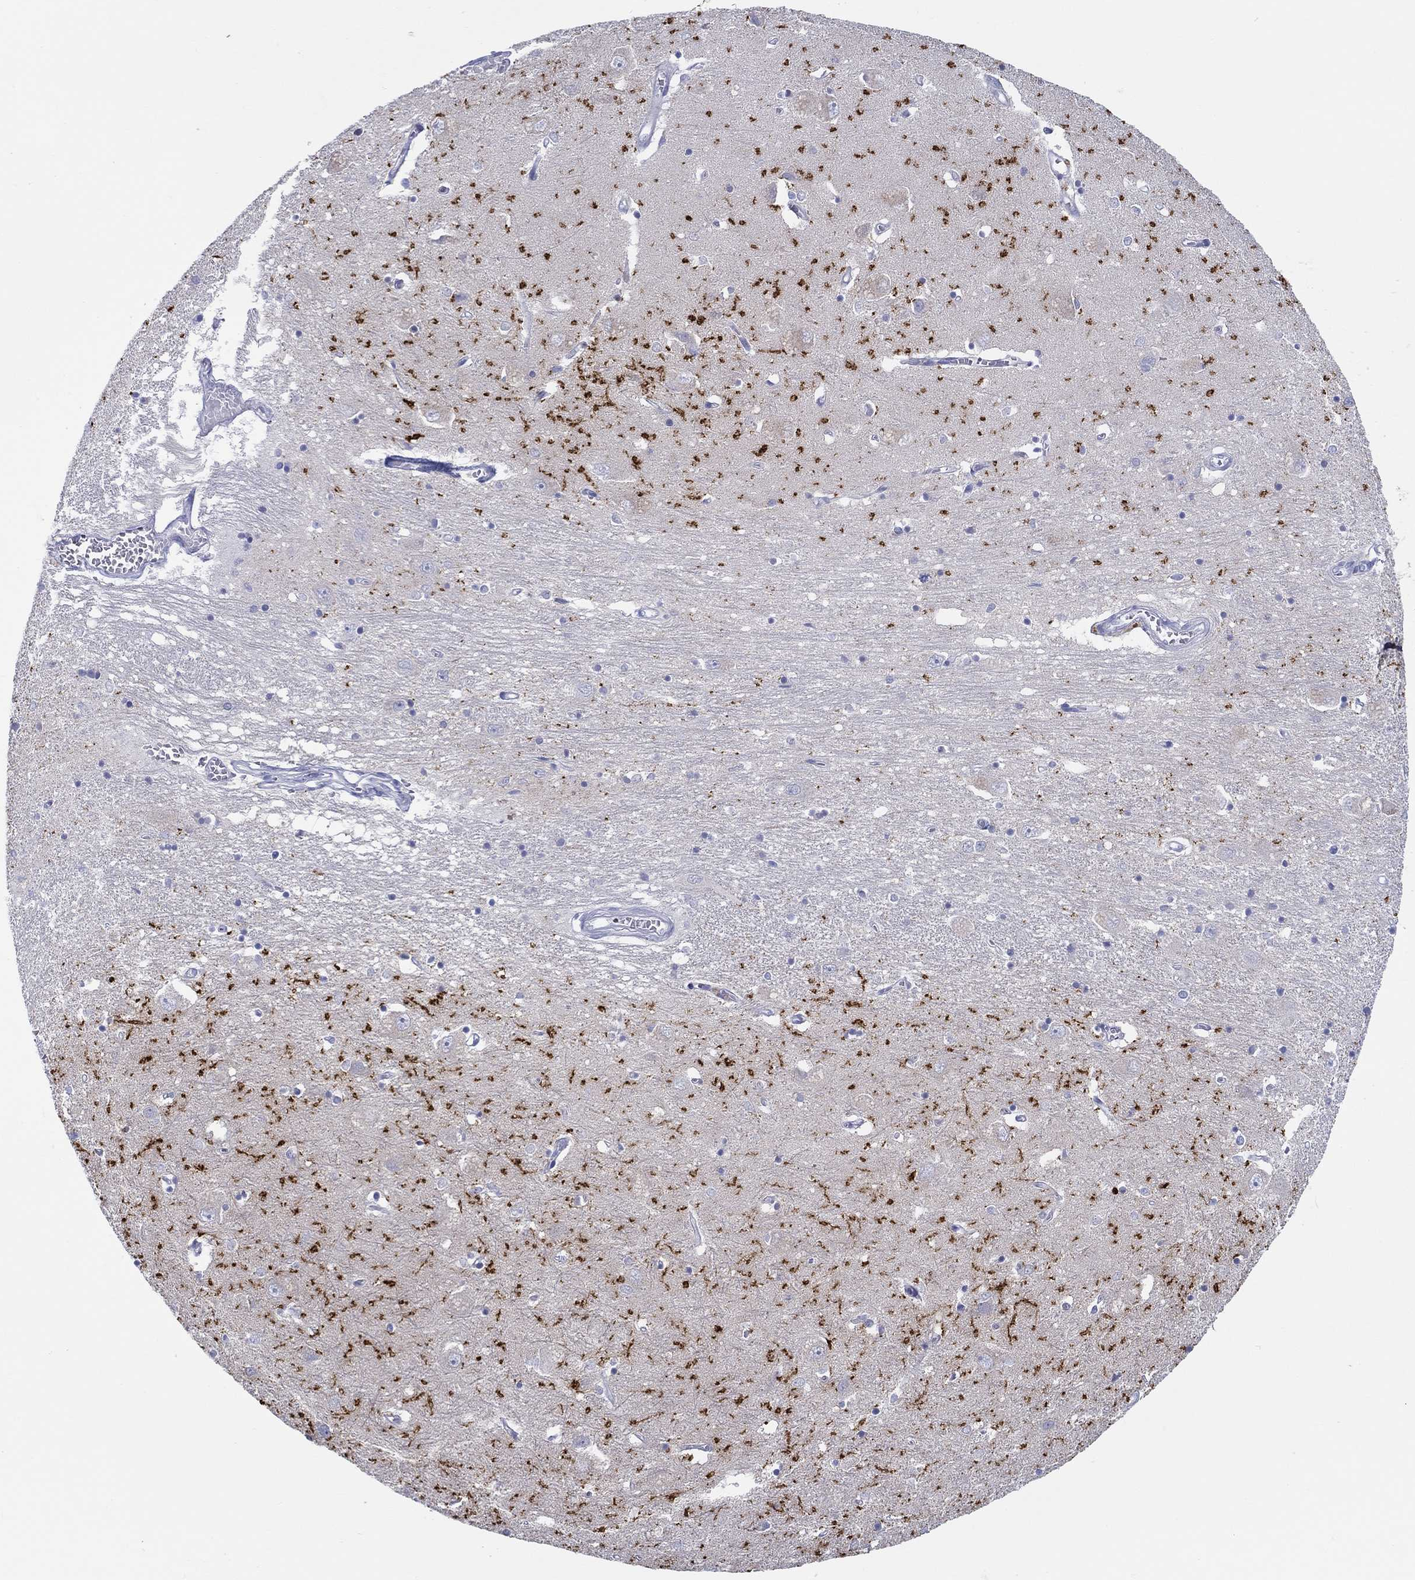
{"staining": {"intensity": "negative", "quantity": "none", "location": "none"}, "tissue": "caudate", "cell_type": "Glial cells", "image_type": "normal", "snomed": [{"axis": "morphology", "description": "Normal tissue, NOS"}, {"axis": "topography", "description": "Lateral ventricle wall"}], "caption": "IHC of benign human caudate shows no staining in glial cells.", "gene": "HAPLN4", "patient": {"sex": "male", "age": 54}}